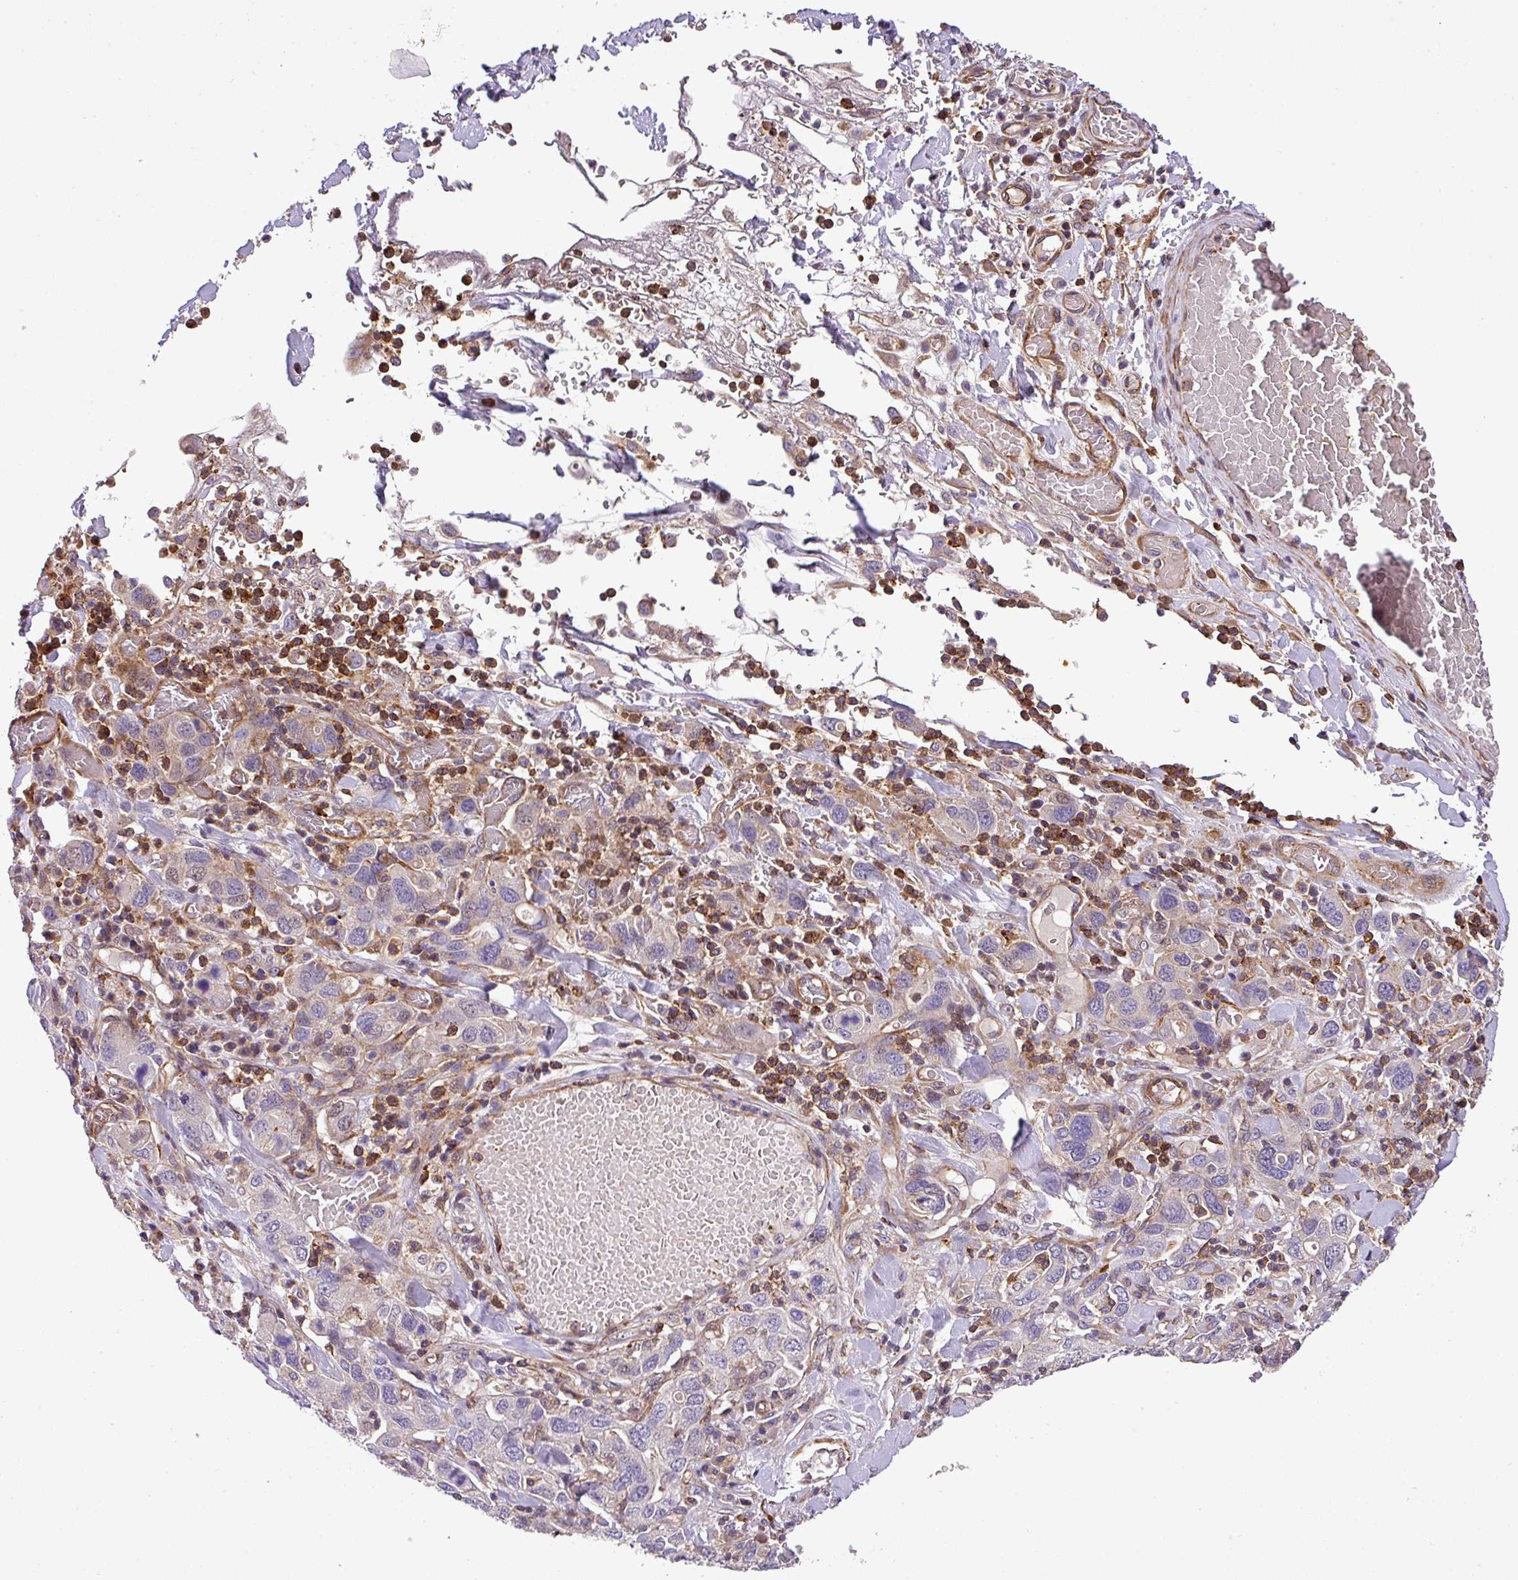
{"staining": {"intensity": "negative", "quantity": "none", "location": "none"}, "tissue": "stomach cancer", "cell_type": "Tumor cells", "image_type": "cancer", "snomed": [{"axis": "morphology", "description": "Adenocarcinoma, NOS"}, {"axis": "topography", "description": "Stomach, upper"}, {"axis": "topography", "description": "Stomach"}], "caption": "Micrograph shows no protein positivity in tumor cells of stomach cancer (adenocarcinoma) tissue. The staining is performed using DAB (3,3'-diaminobenzidine) brown chromogen with nuclei counter-stained in using hematoxylin.", "gene": "CASS4", "patient": {"sex": "male", "age": 62}}